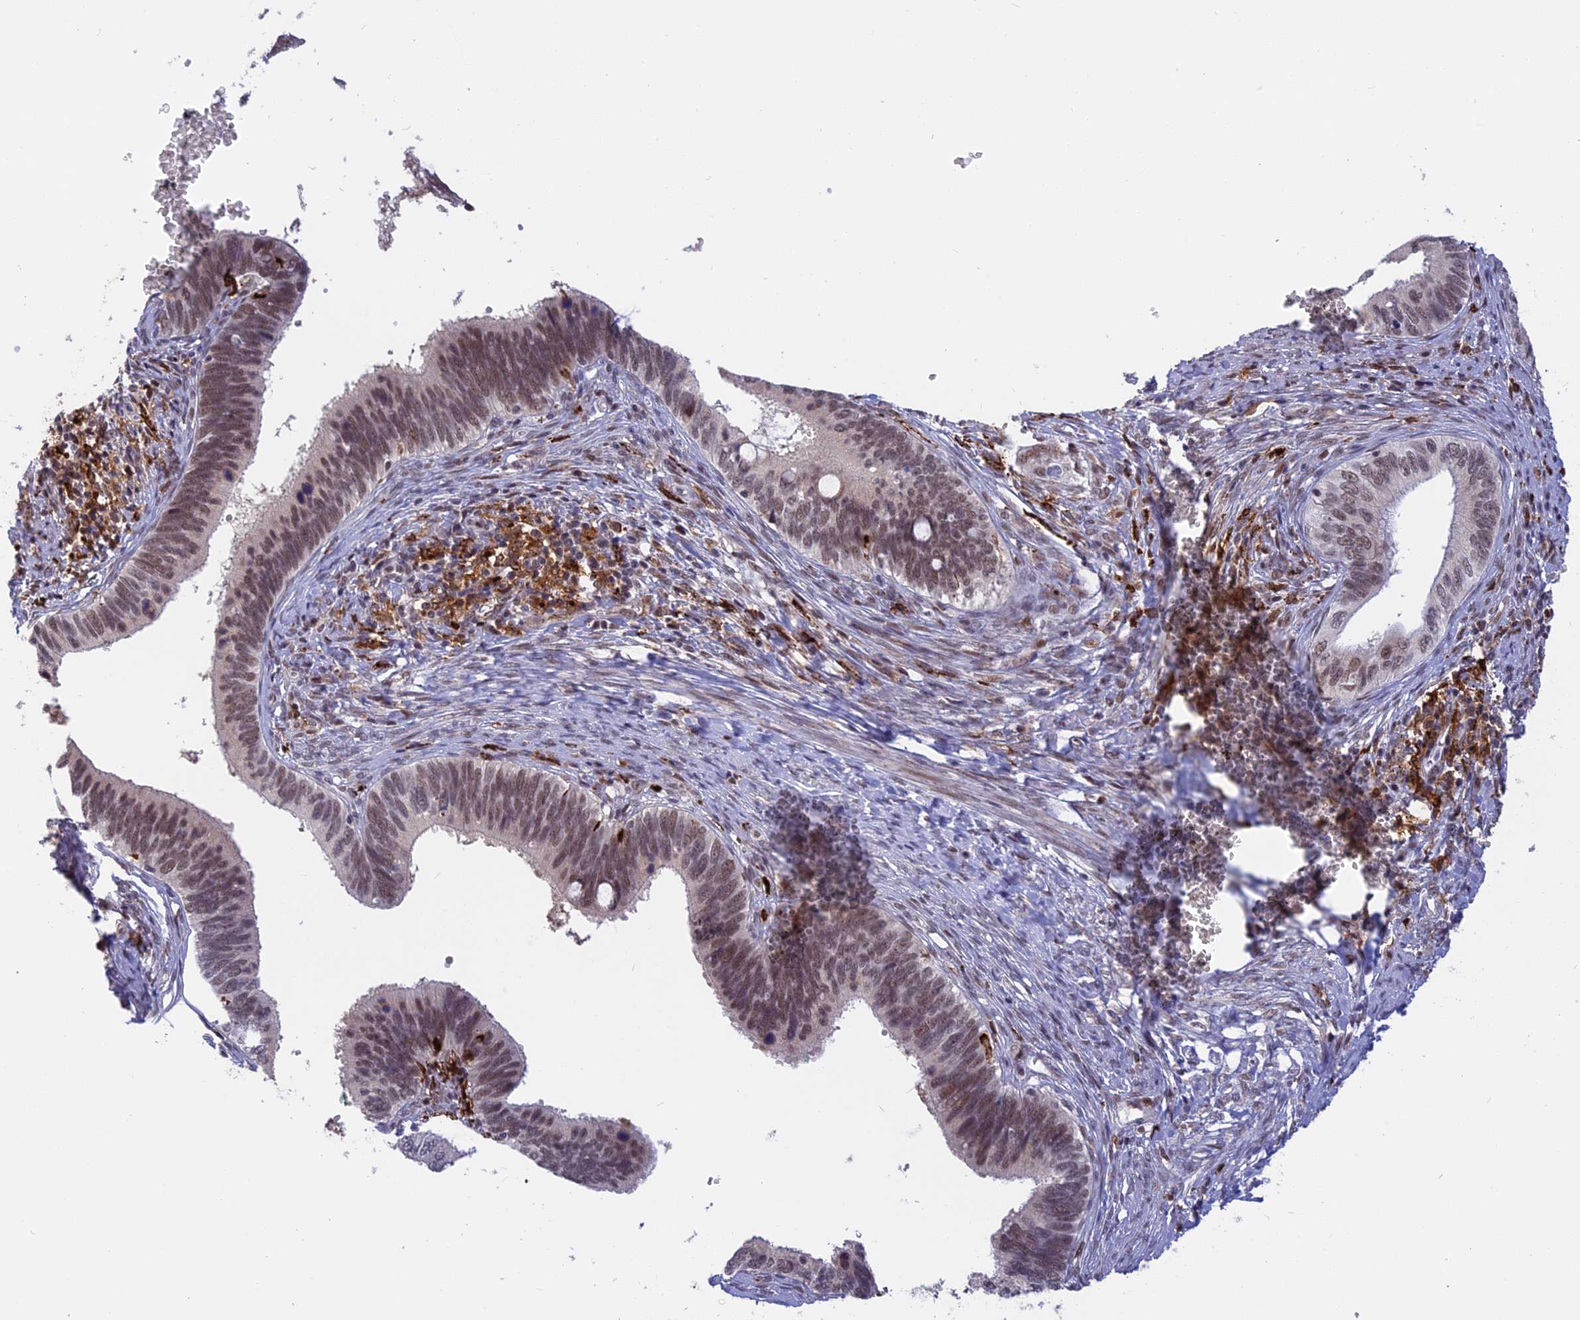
{"staining": {"intensity": "weak", "quantity": ">75%", "location": "nuclear"}, "tissue": "cervical cancer", "cell_type": "Tumor cells", "image_type": "cancer", "snomed": [{"axis": "morphology", "description": "Adenocarcinoma, NOS"}, {"axis": "topography", "description": "Cervix"}], "caption": "Immunohistochemistry (DAB (3,3'-diaminobenzidine)) staining of adenocarcinoma (cervical) shows weak nuclear protein staining in about >75% of tumor cells. The protein is stained brown, and the nuclei are stained in blue (DAB IHC with brightfield microscopy, high magnification).", "gene": "POLR2C", "patient": {"sex": "female", "age": 42}}